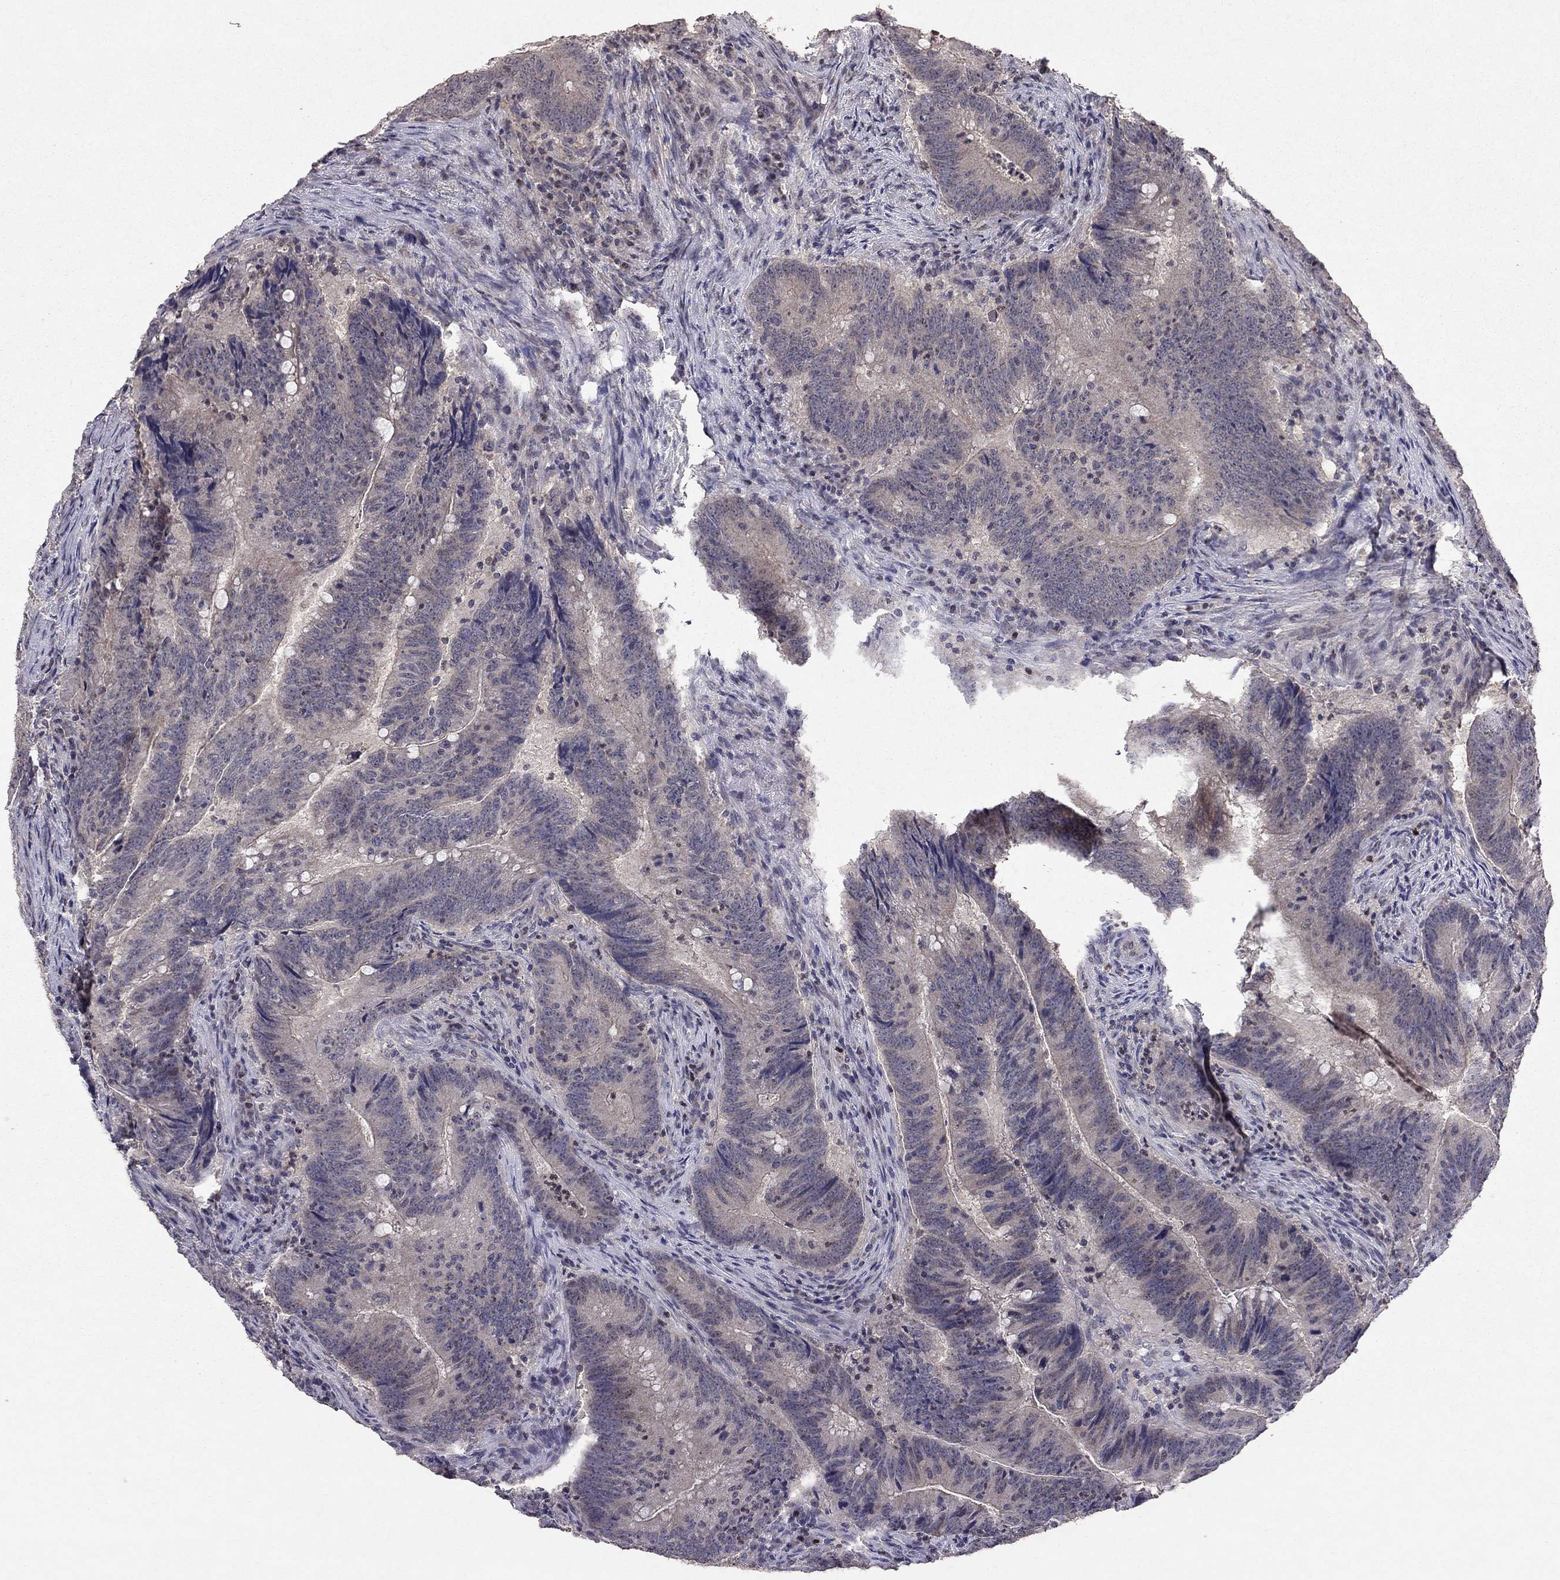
{"staining": {"intensity": "weak", "quantity": "<25%", "location": "cytoplasmic/membranous"}, "tissue": "colorectal cancer", "cell_type": "Tumor cells", "image_type": "cancer", "snomed": [{"axis": "morphology", "description": "Adenocarcinoma, NOS"}, {"axis": "topography", "description": "Colon"}], "caption": "Protein analysis of colorectal adenocarcinoma demonstrates no significant positivity in tumor cells.", "gene": "ESR2", "patient": {"sex": "female", "age": 87}}